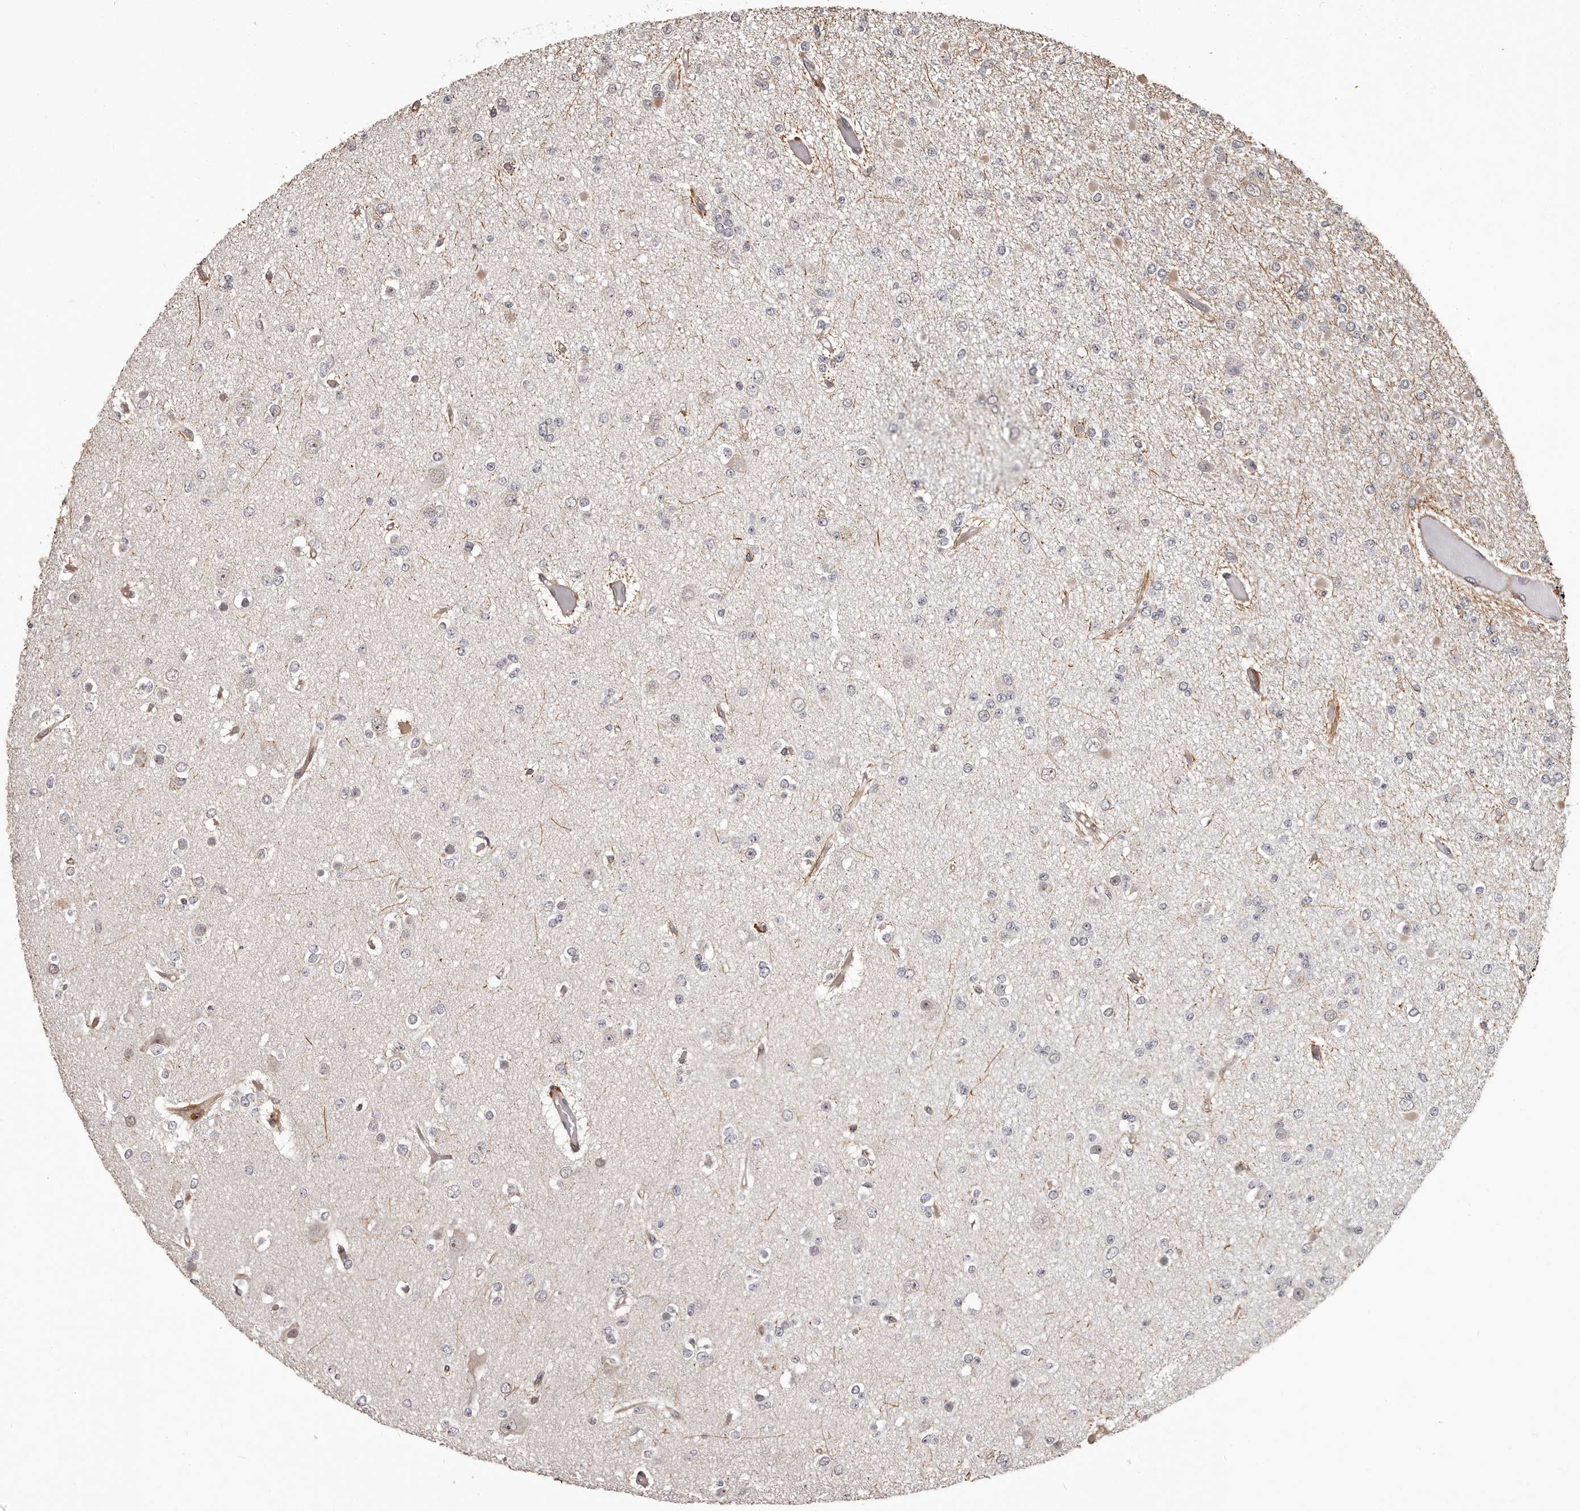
{"staining": {"intensity": "negative", "quantity": "none", "location": "none"}, "tissue": "glioma", "cell_type": "Tumor cells", "image_type": "cancer", "snomed": [{"axis": "morphology", "description": "Glioma, malignant, Low grade"}, {"axis": "topography", "description": "Brain"}], "caption": "This is a image of IHC staining of low-grade glioma (malignant), which shows no expression in tumor cells.", "gene": "SLITRK6", "patient": {"sex": "female", "age": 22}}